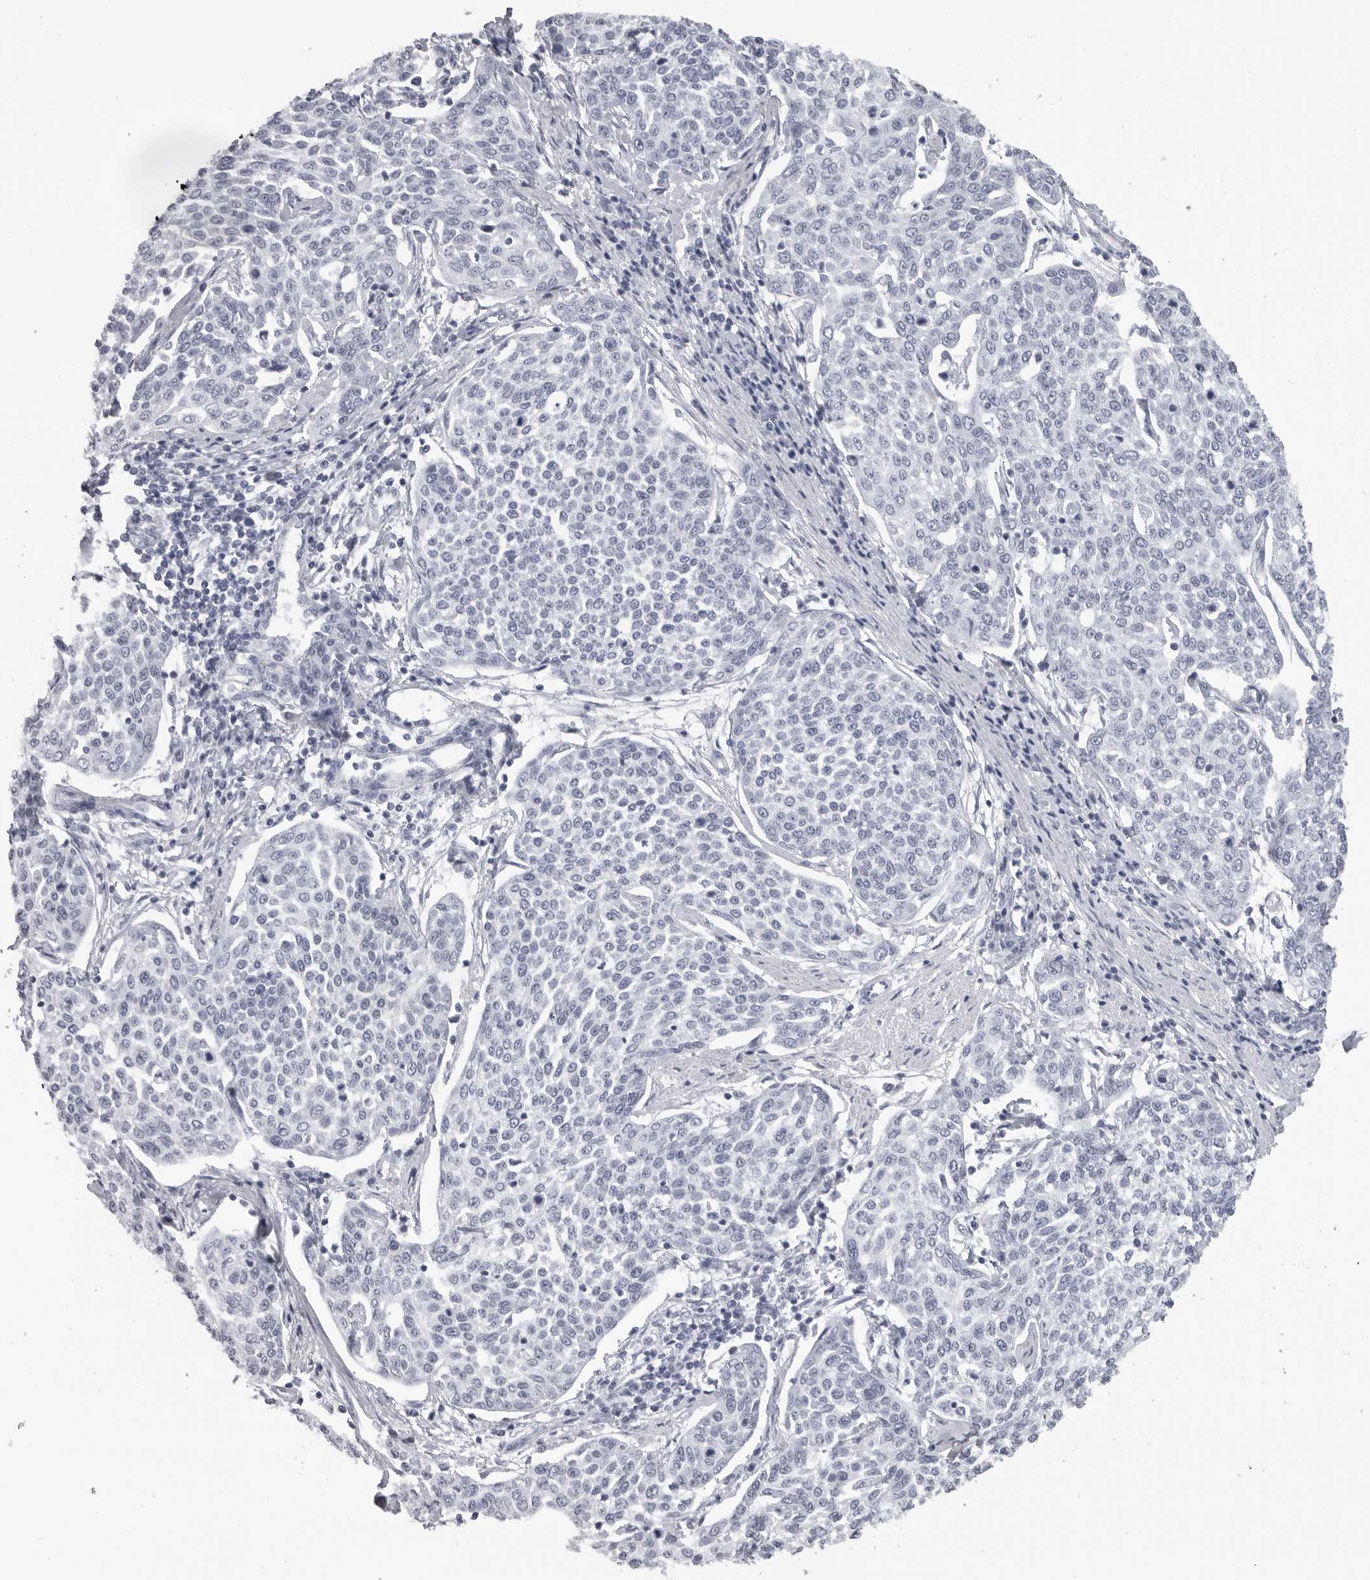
{"staining": {"intensity": "negative", "quantity": "none", "location": "none"}, "tissue": "cervical cancer", "cell_type": "Tumor cells", "image_type": "cancer", "snomed": [{"axis": "morphology", "description": "Squamous cell carcinoma, NOS"}, {"axis": "topography", "description": "Cervix"}], "caption": "The image demonstrates no staining of tumor cells in squamous cell carcinoma (cervical).", "gene": "ESPN", "patient": {"sex": "female", "age": 34}}